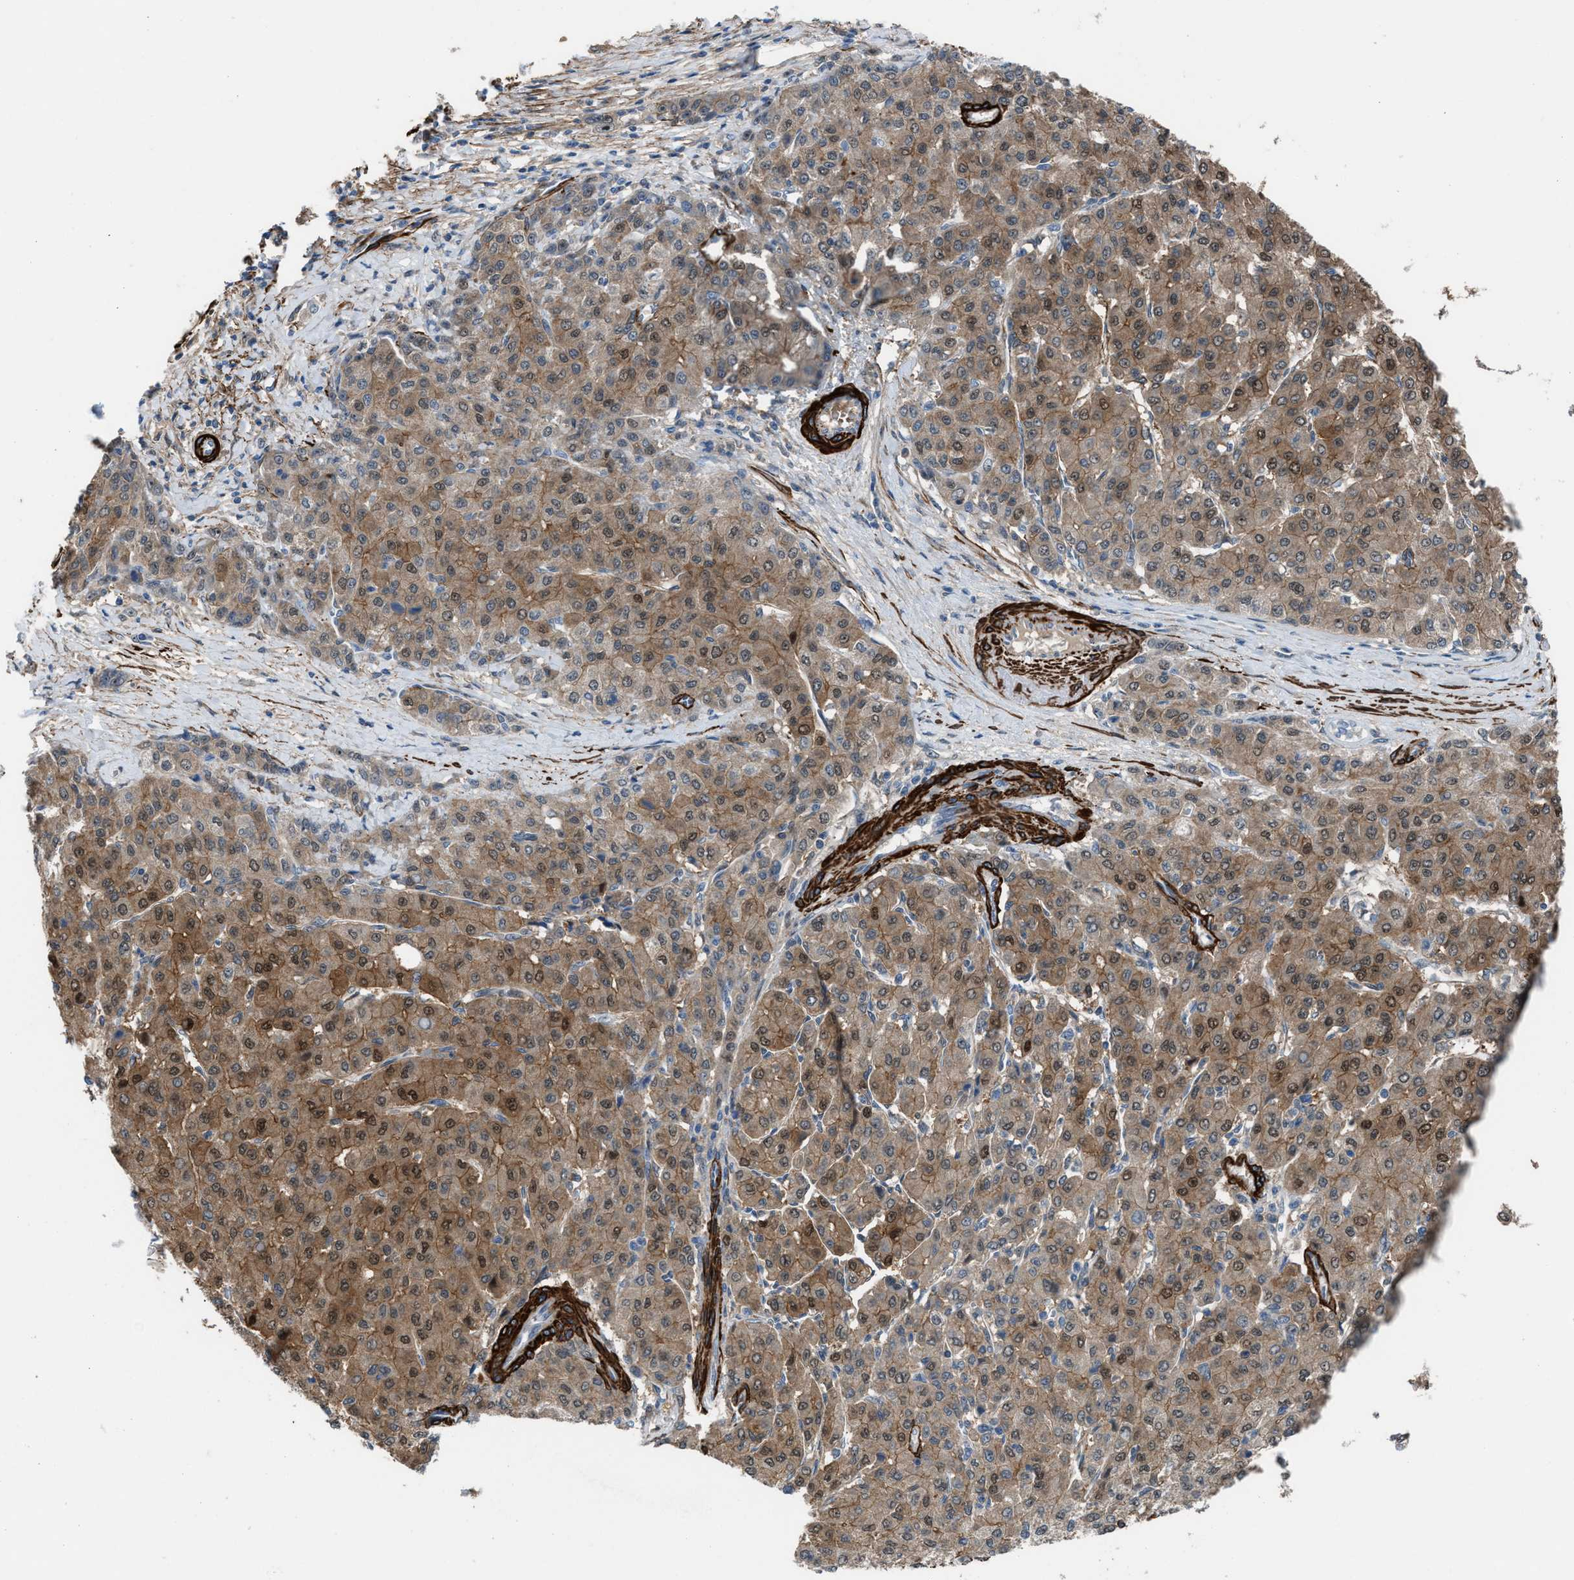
{"staining": {"intensity": "moderate", "quantity": ">75%", "location": "cytoplasmic/membranous,nuclear"}, "tissue": "liver cancer", "cell_type": "Tumor cells", "image_type": "cancer", "snomed": [{"axis": "morphology", "description": "Carcinoma, Hepatocellular, NOS"}, {"axis": "topography", "description": "Liver"}], "caption": "DAB immunohistochemical staining of human liver cancer (hepatocellular carcinoma) reveals moderate cytoplasmic/membranous and nuclear protein positivity in approximately >75% of tumor cells.", "gene": "NQO2", "patient": {"sex": "male", "age": 65}}